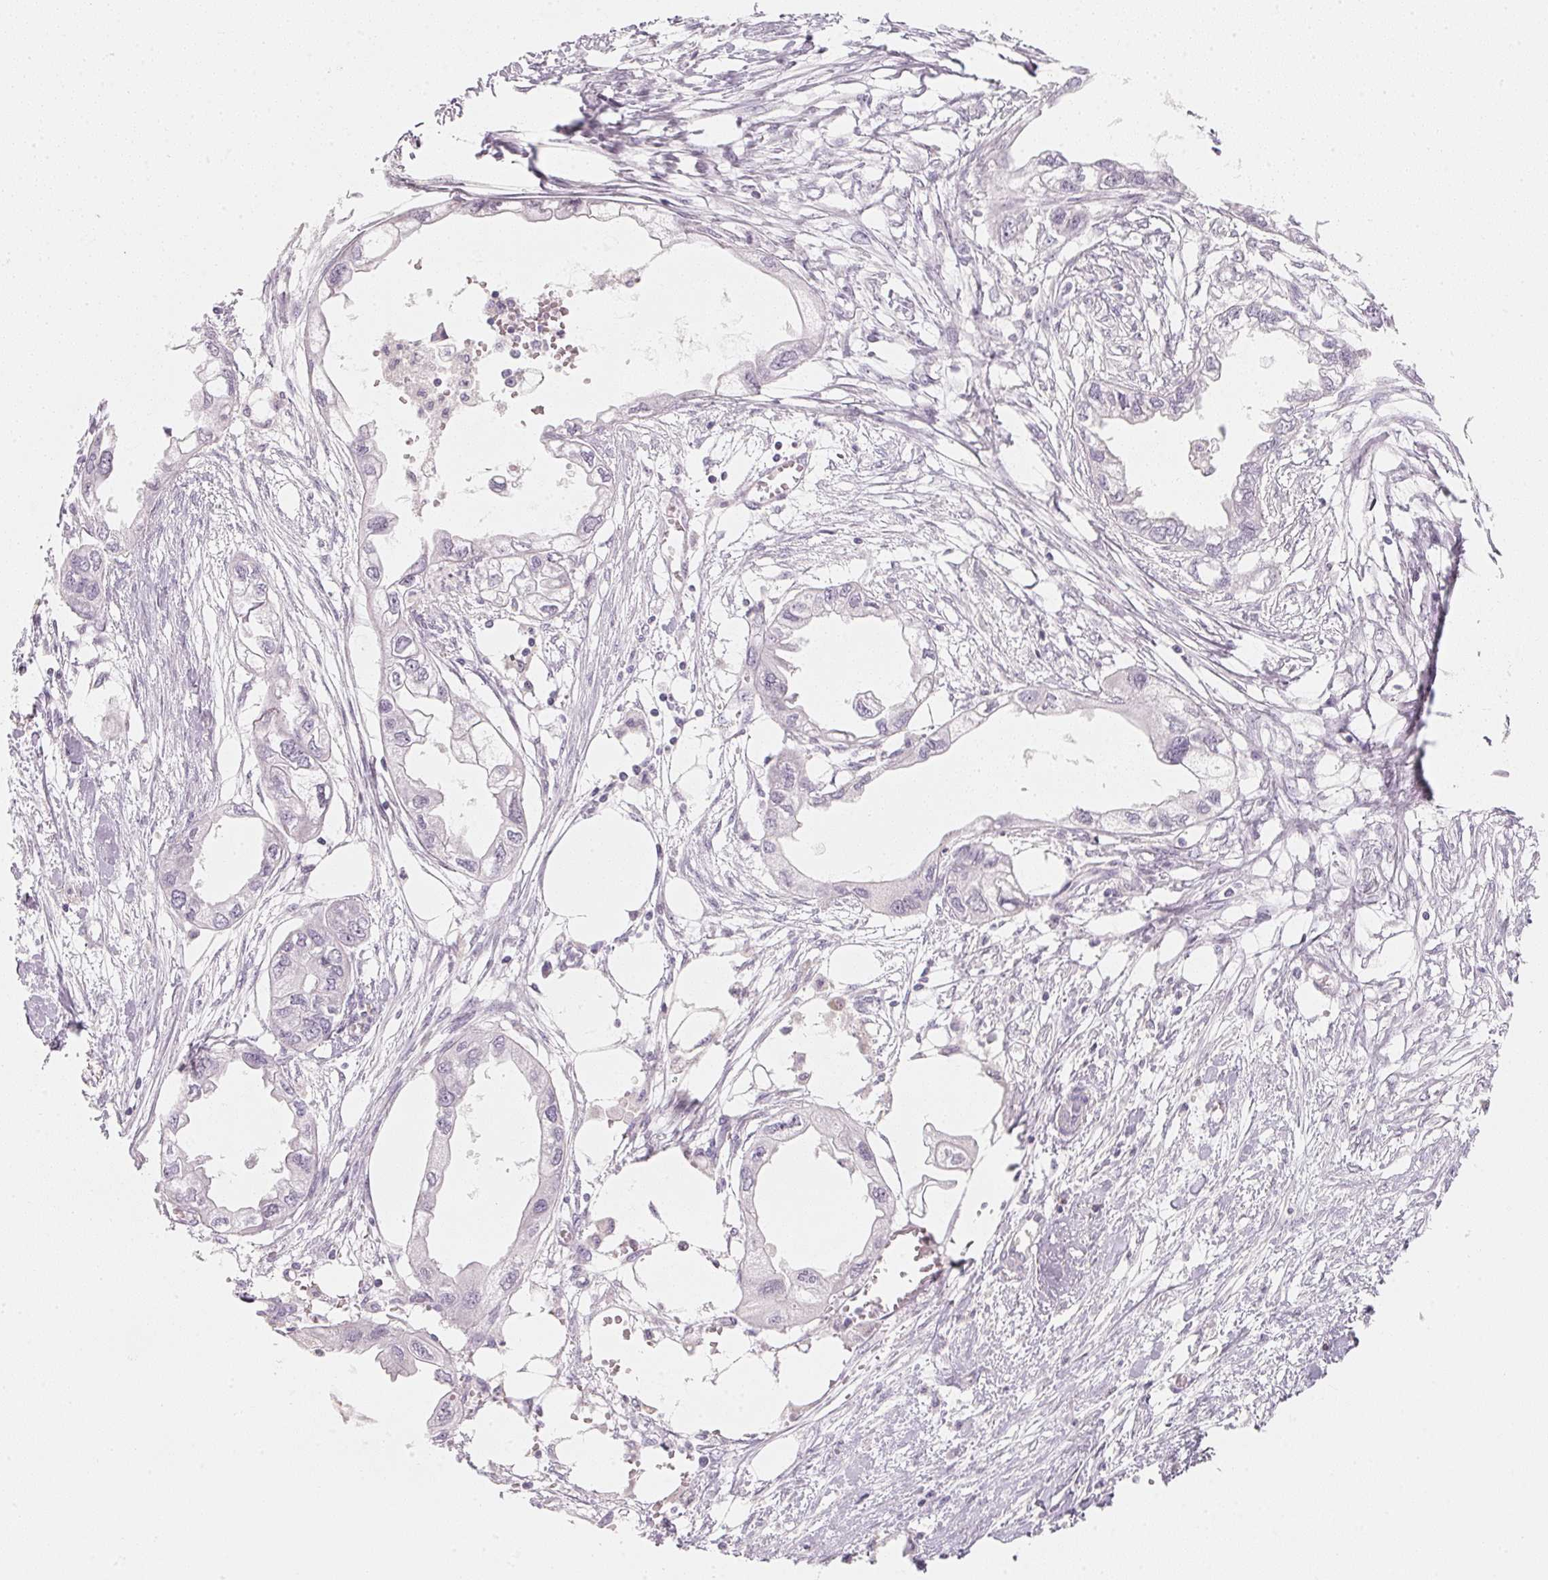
{"staining": {"intensity": "negative", "quantity": "none", "location": "none"}, "tissue": "endometrial cancer", "cell_type": "Tumor cells", "image_type": "cancer", "snomed": [{"axis": "morphology", "description": "Adenocarcinoma, NOS"}, {"axis": "morphology", "description": "Adenocarcinoma, metastatic, NOS"}, {"axis": "topography", "description": "Adipose tissue"}, {"axis": "topography", "description": "Endometrium"}], "caption": "Tumor cells show no significant staining in endometrial cancer.", "gene": "CFAP276", "patient": {"sex": "female", "age": 67}}